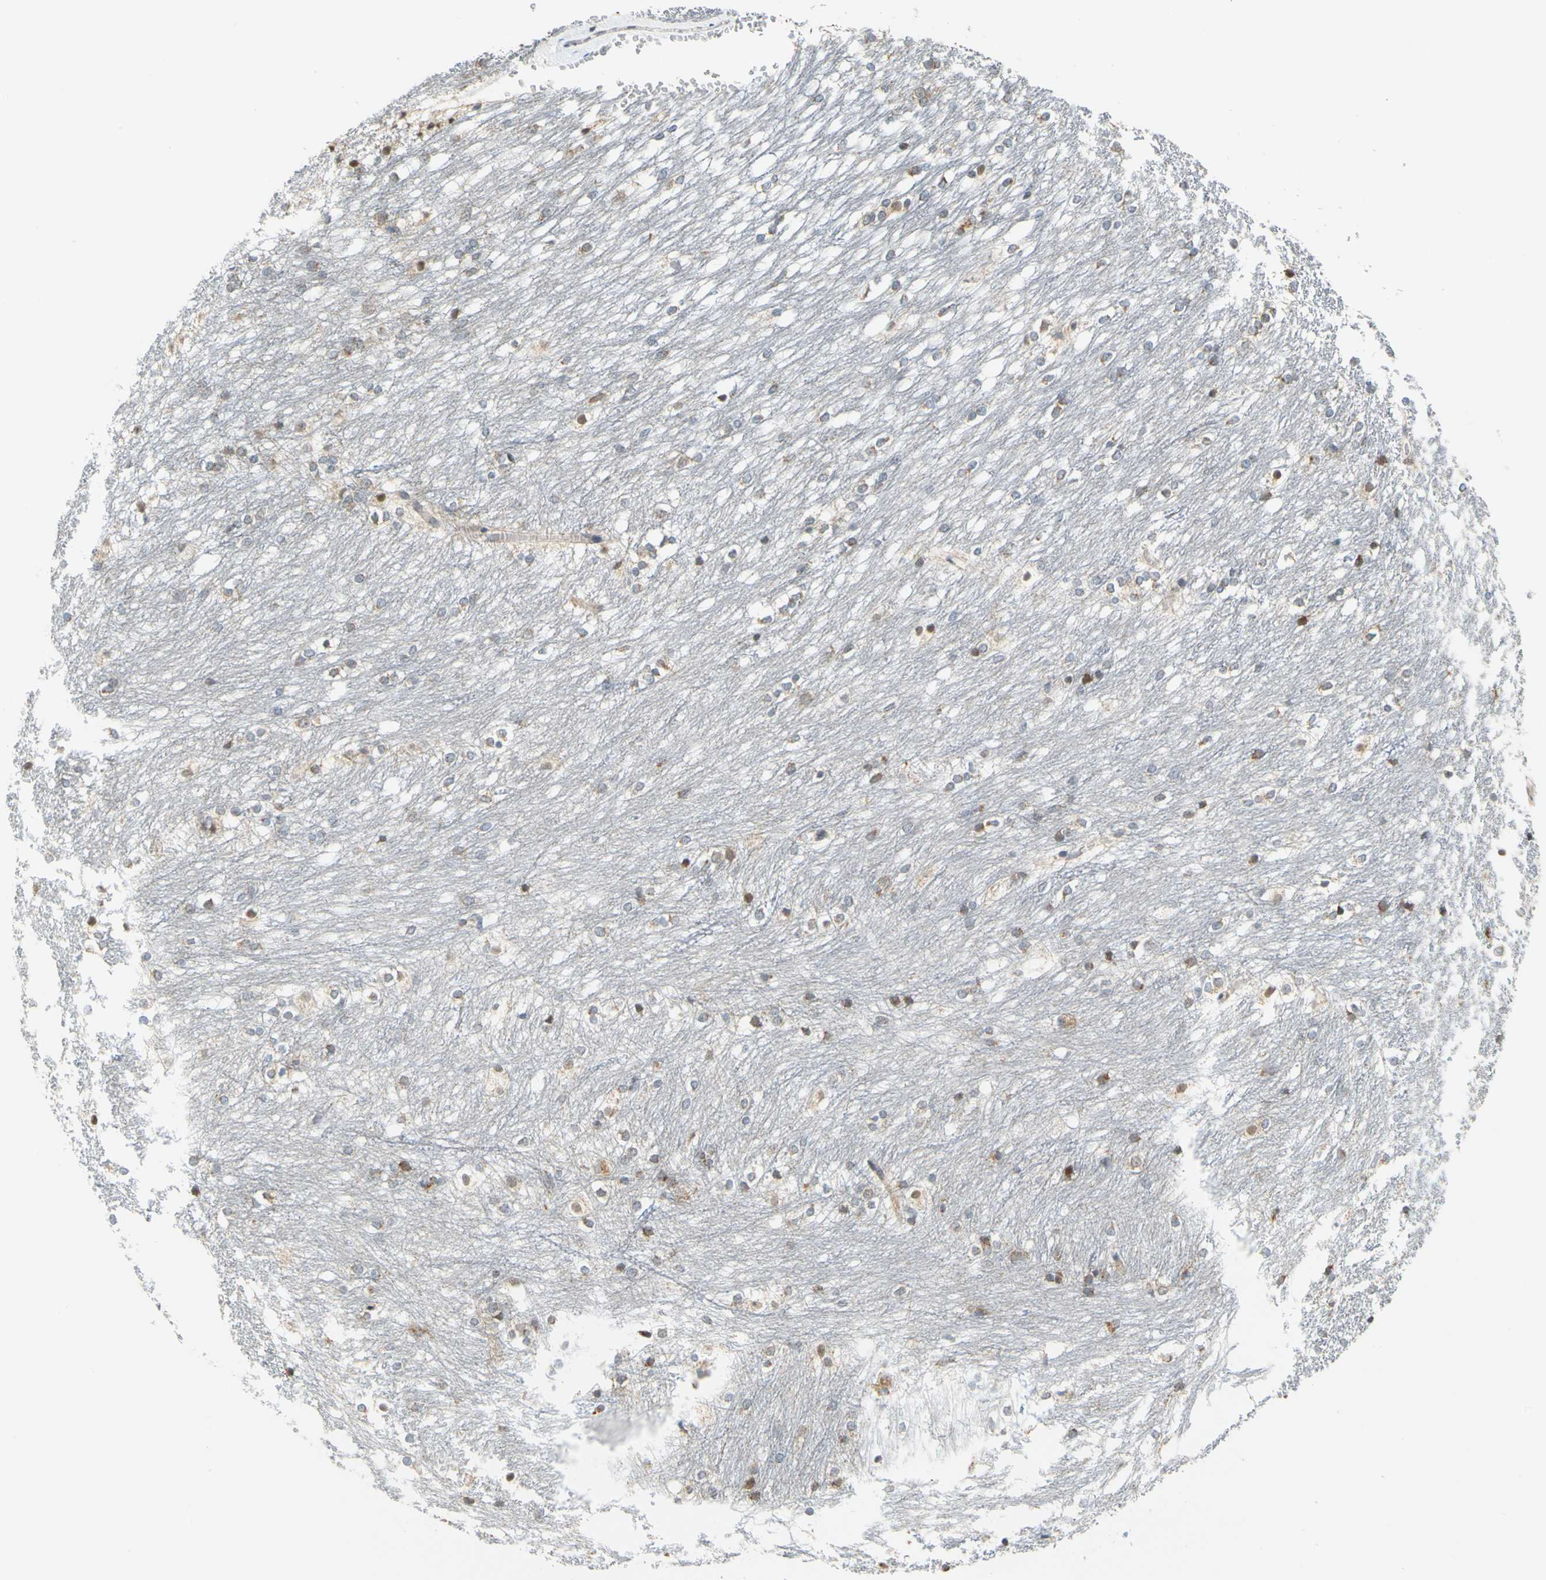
{"staining": {"intensity": "moderate", "quantity": "<25%", "location": "cytoplasmic/membranous,nuclear"}, "tissue": "caudate", "cell_type": "Glial cells", "image_type": "normal", "snomed": [{"axis": "morphology", "description": "Normal tissue, NOS"}, {"axis": "topography", "description": "Lateral ventricle wall"}], "caption": "The photomicrograph exhibits a brown stain indicating the presence of a protein in the cytoplasmic/membranous,nuclear of glial cells in caudate.", "gene": "SFXN3", "patient": {"sex": "female", "age": 19}}